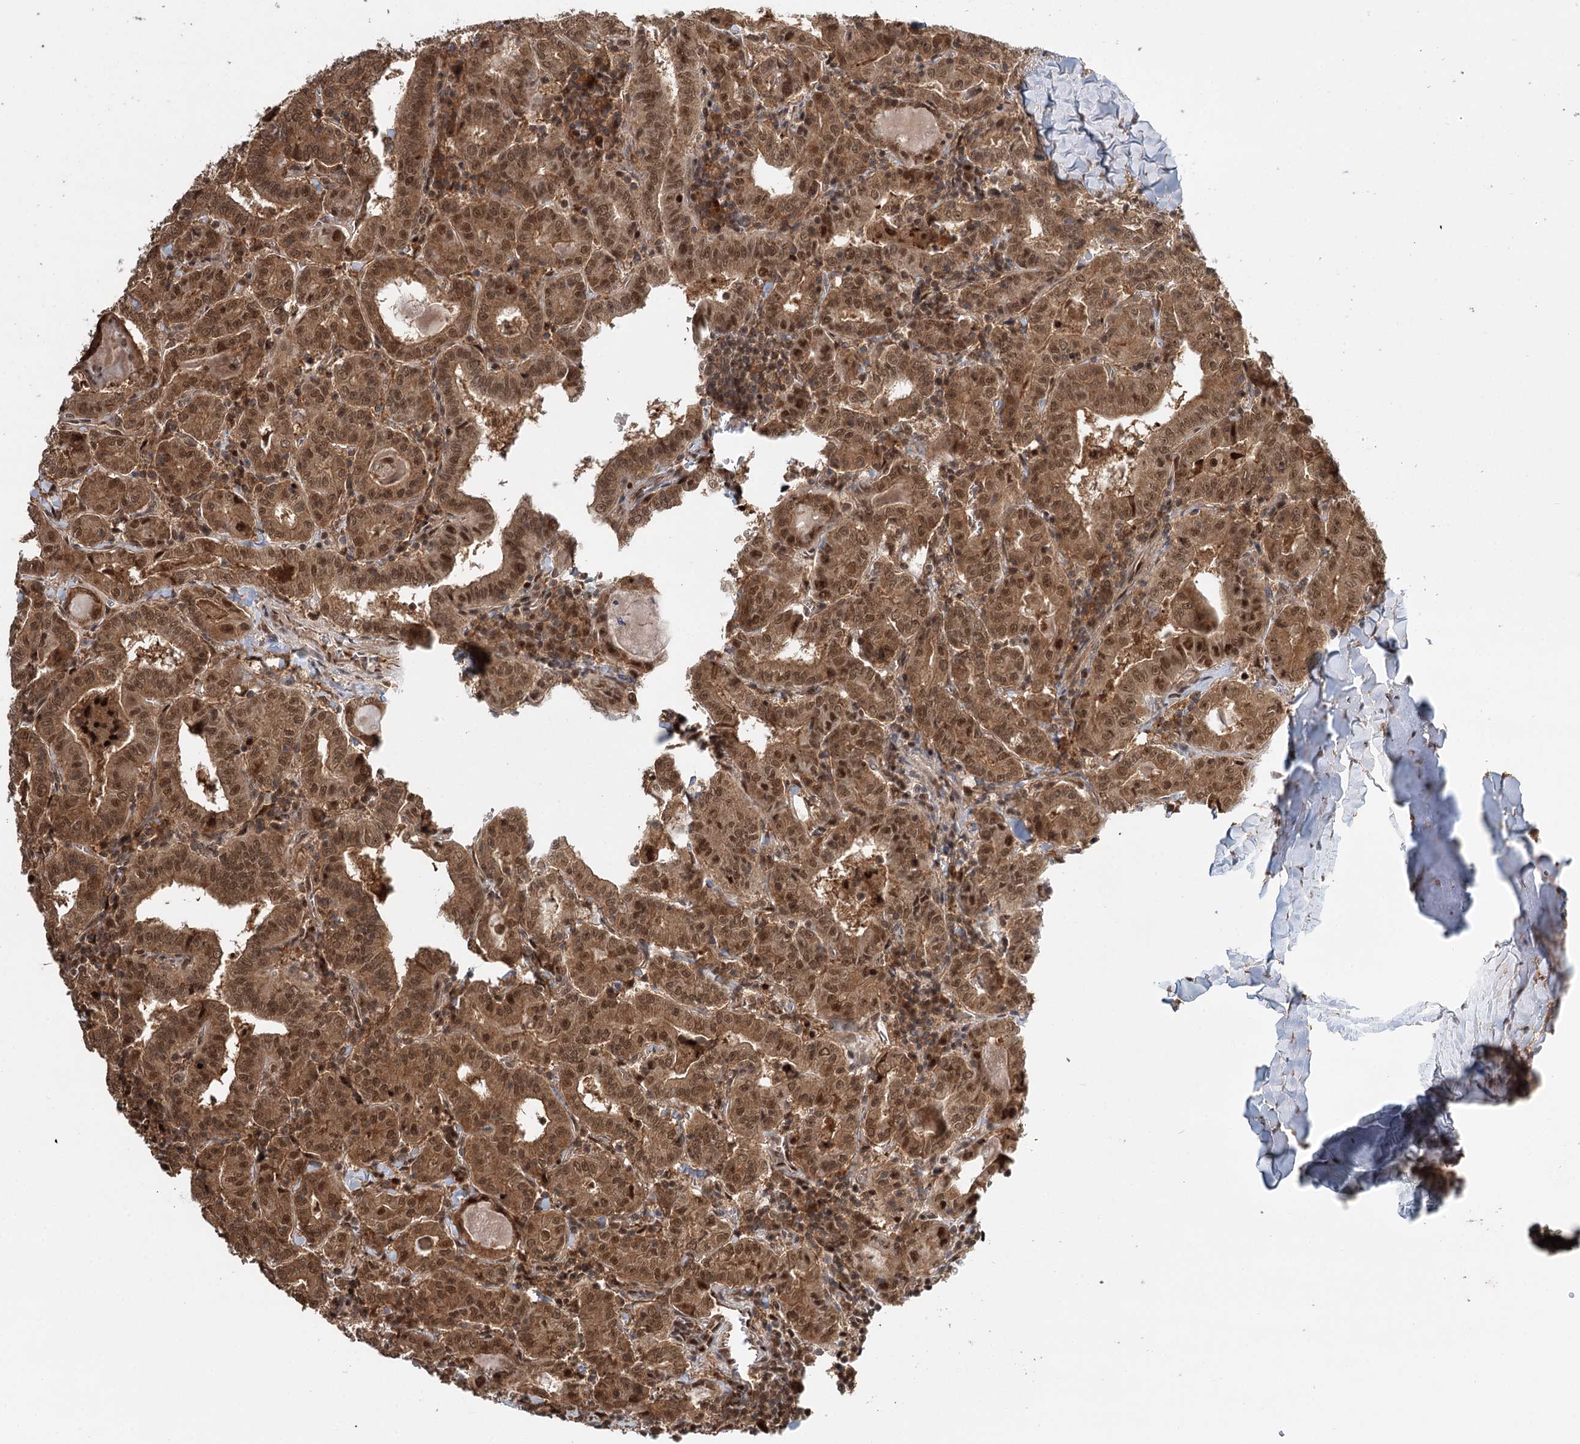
{"staining": {"intensity": "moderate", "quantity": ">75%", "location": "cytoplasmic/membranous,nuclear"}, "tissue": "thyroid cancer", "cell_type": "Tumor cells", "image_type": "cancer", "snomed": [{"axis": "morphology", "description": "Papillary adenocarcinoma, NOS"}, {"axis": "topography", "description": "Thyroid gland"}], "caption": "Immunohistochemistry (IHC) staining of thyroid papillary adenocarcinoma, which displays medium levels of moderate cytoplasmic/membranous and nuclear positivity in about >75% of tumor cells indicating moderate cytoplasmic/membranous and nuclear protein positivity. The staining was performed using DAB (3,3'-diaminobenzidine) (brown) for protein detection and nuclei were counterstained in hematoxylin (blue).", "gene": "N6AMT1", "patient": {"sex": "female", "age": 72}}